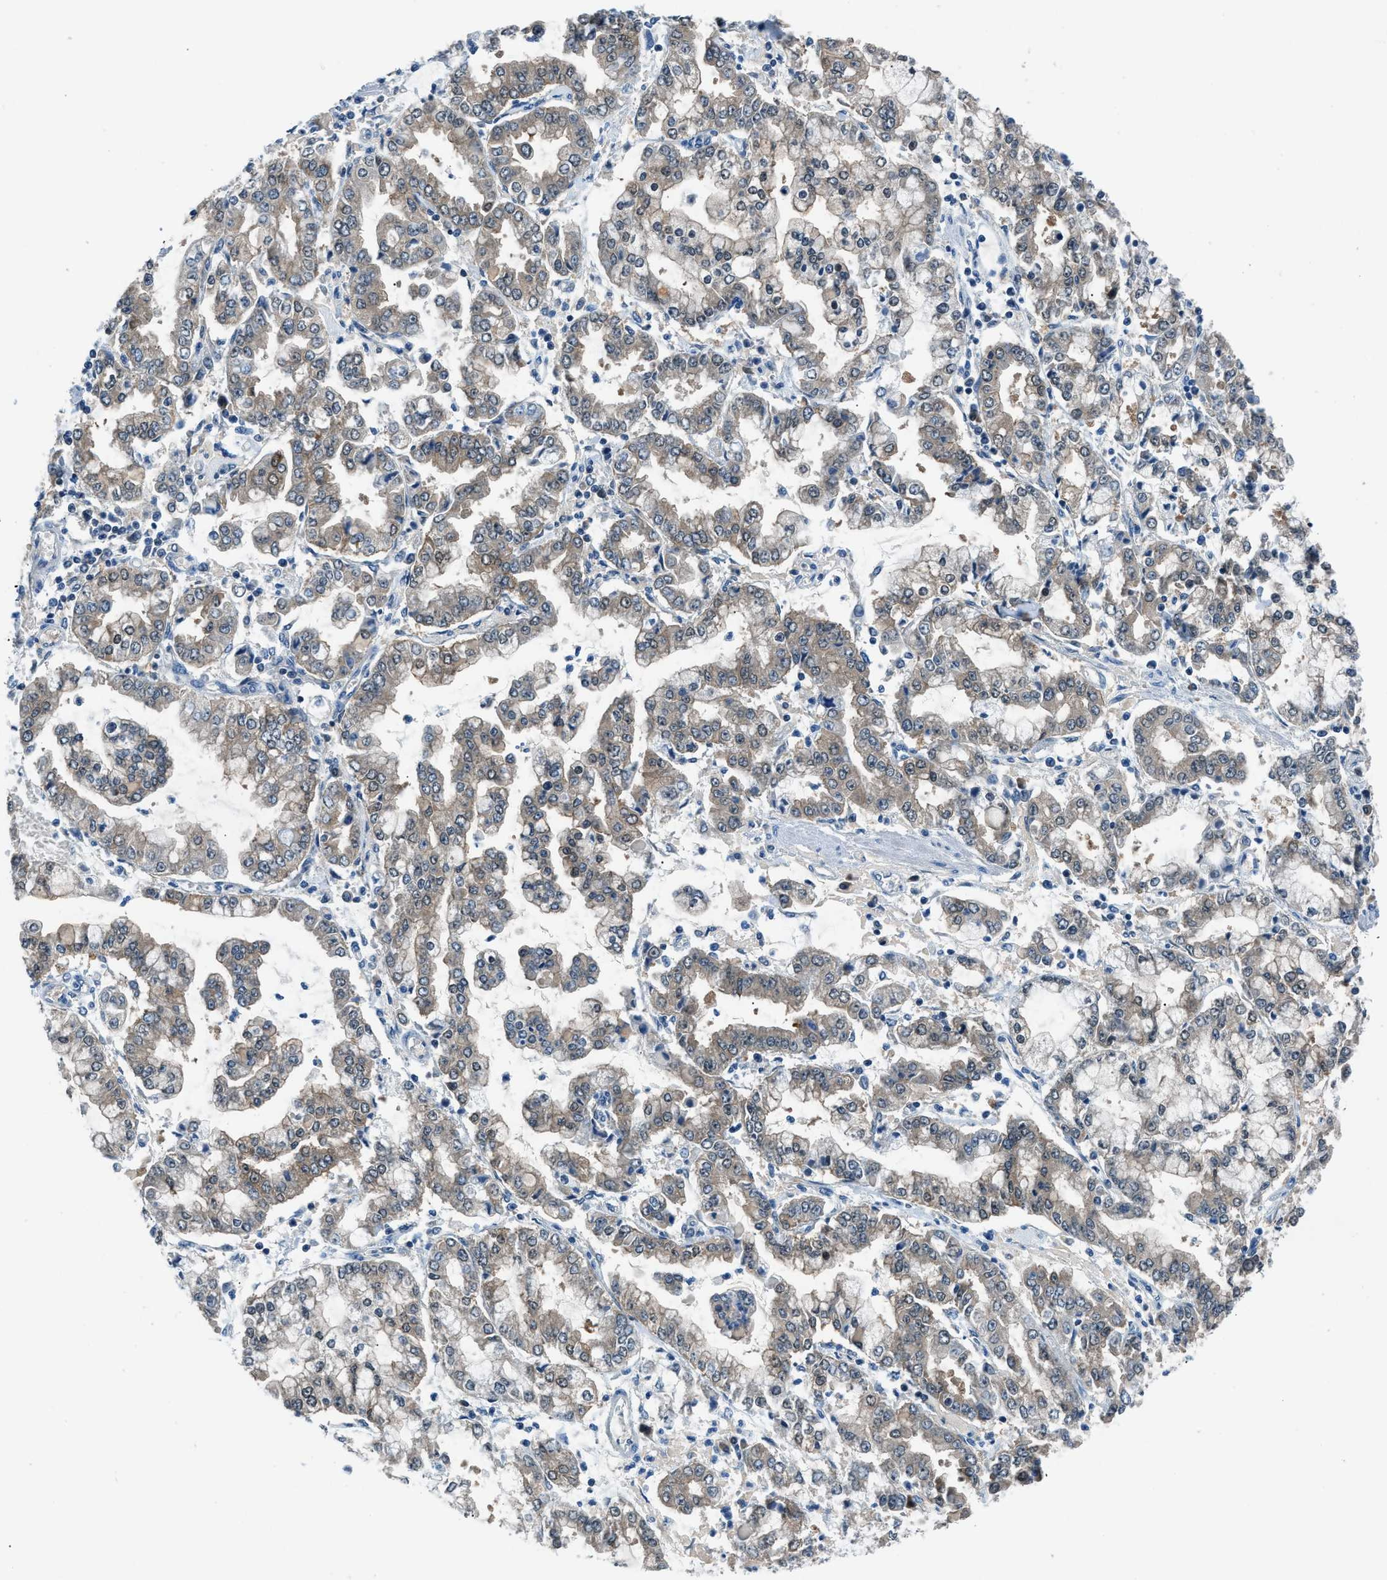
{"staining": {"intensity": "weak", "quantity": "25%-75%", "location": "cytoplasmic/membranous"}, "tissue": "stomach cancer", "cell_type": "Tumor cells", "image_type": "cancer", "snomed": [{"axis": "morphology", "description": "Adenocarcinoma, NOS"}, {"axis": "topography", "description": "Stomach"}], "caption": "Weak cytoplasmic/membranous protein expression is appreciated in about 25%-75% of tumor cells in stomach cancer. Nuclei are stained in blue.", "gene": "ACP1", "patient": {"sex": "male", "age": 76}}